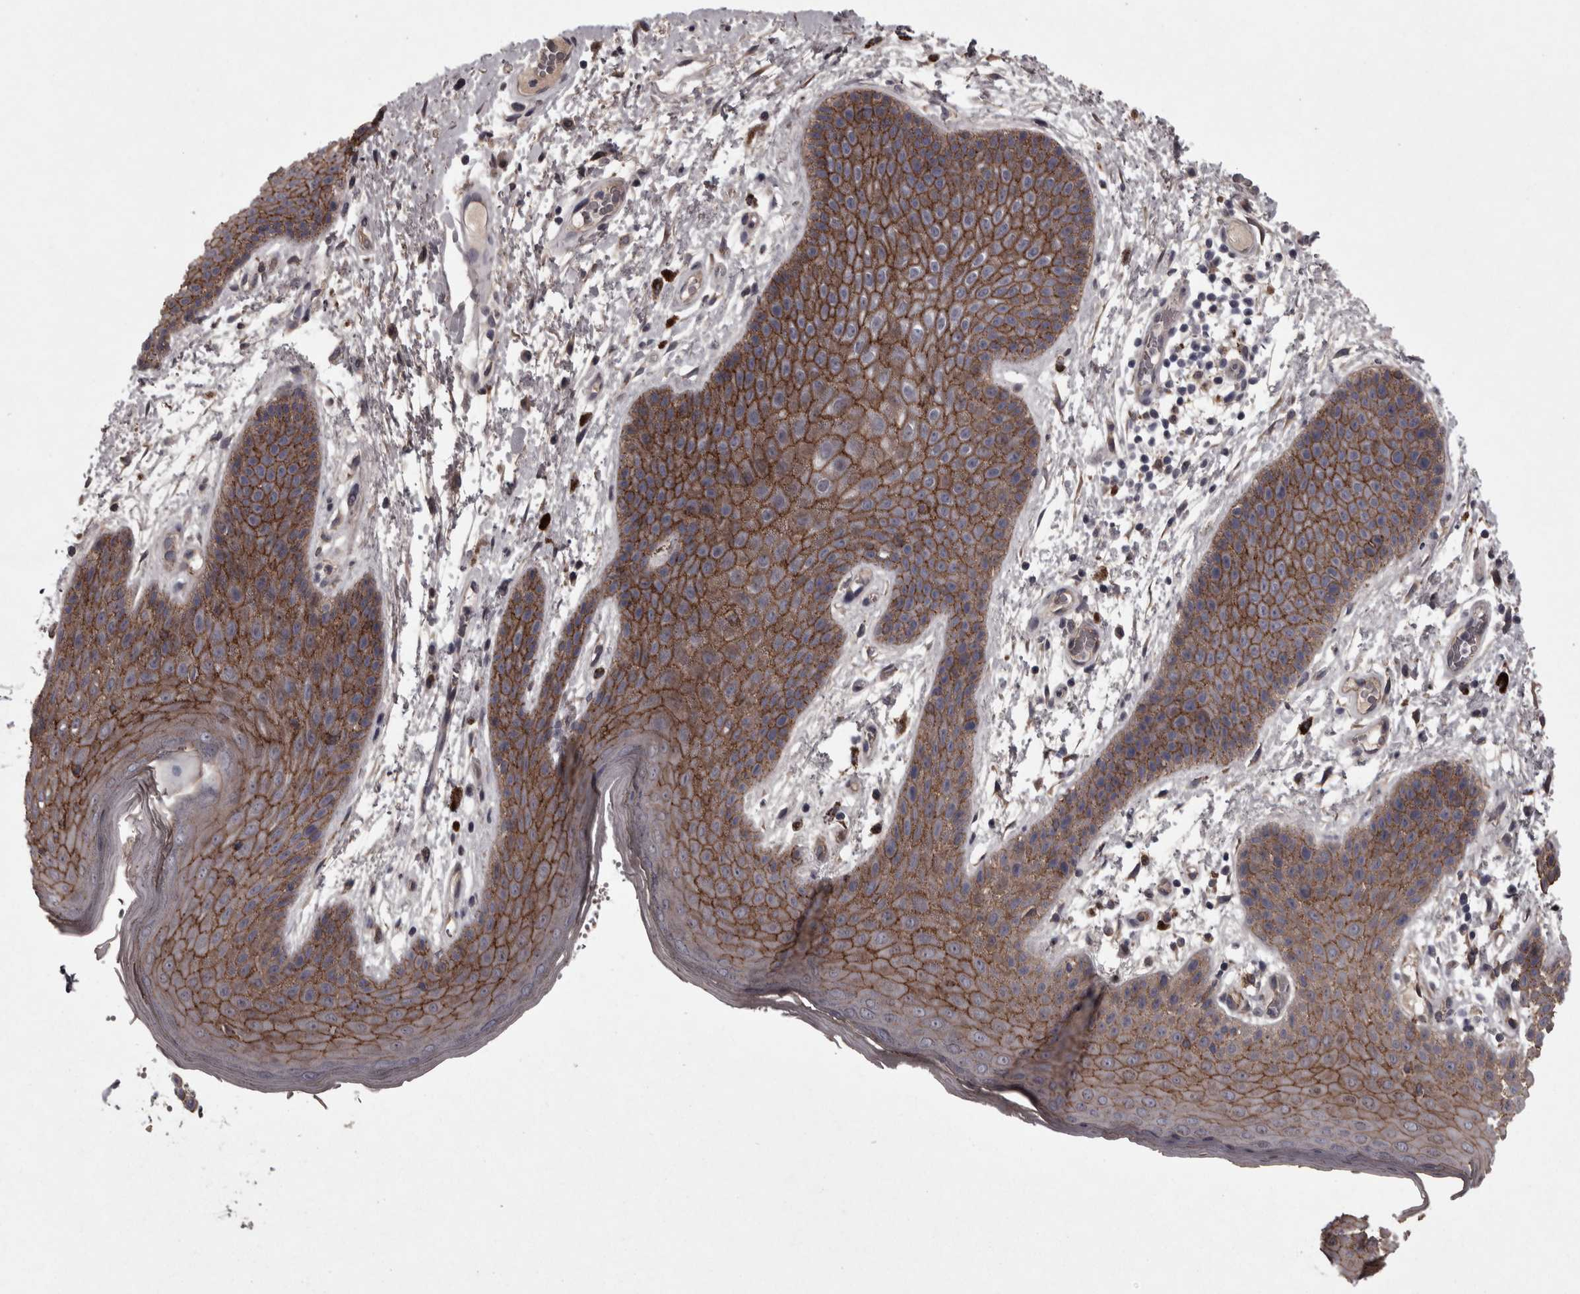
{"staining": {"intensity": "moderate", "quantity": ">75%", "location": "cytoplasmic/membranous"}, "tissue": "skin", "cell_type": "Epidermal cells", "image_type": "normal", "snomed": [{"axis": "morphology", "description": "Normal tissue, NOS"}, {"axis": "topography", "description": "Anal"}], "caption": "IHC photomicrograph of unremarkable skin stained for a protein (brown), which displays medium levels of moderate cytoplasmic/membranous positivity in about >75% of epidermal cells.", "gene": "PCDH17", "patient": {"sex": "male", "age": 74}}